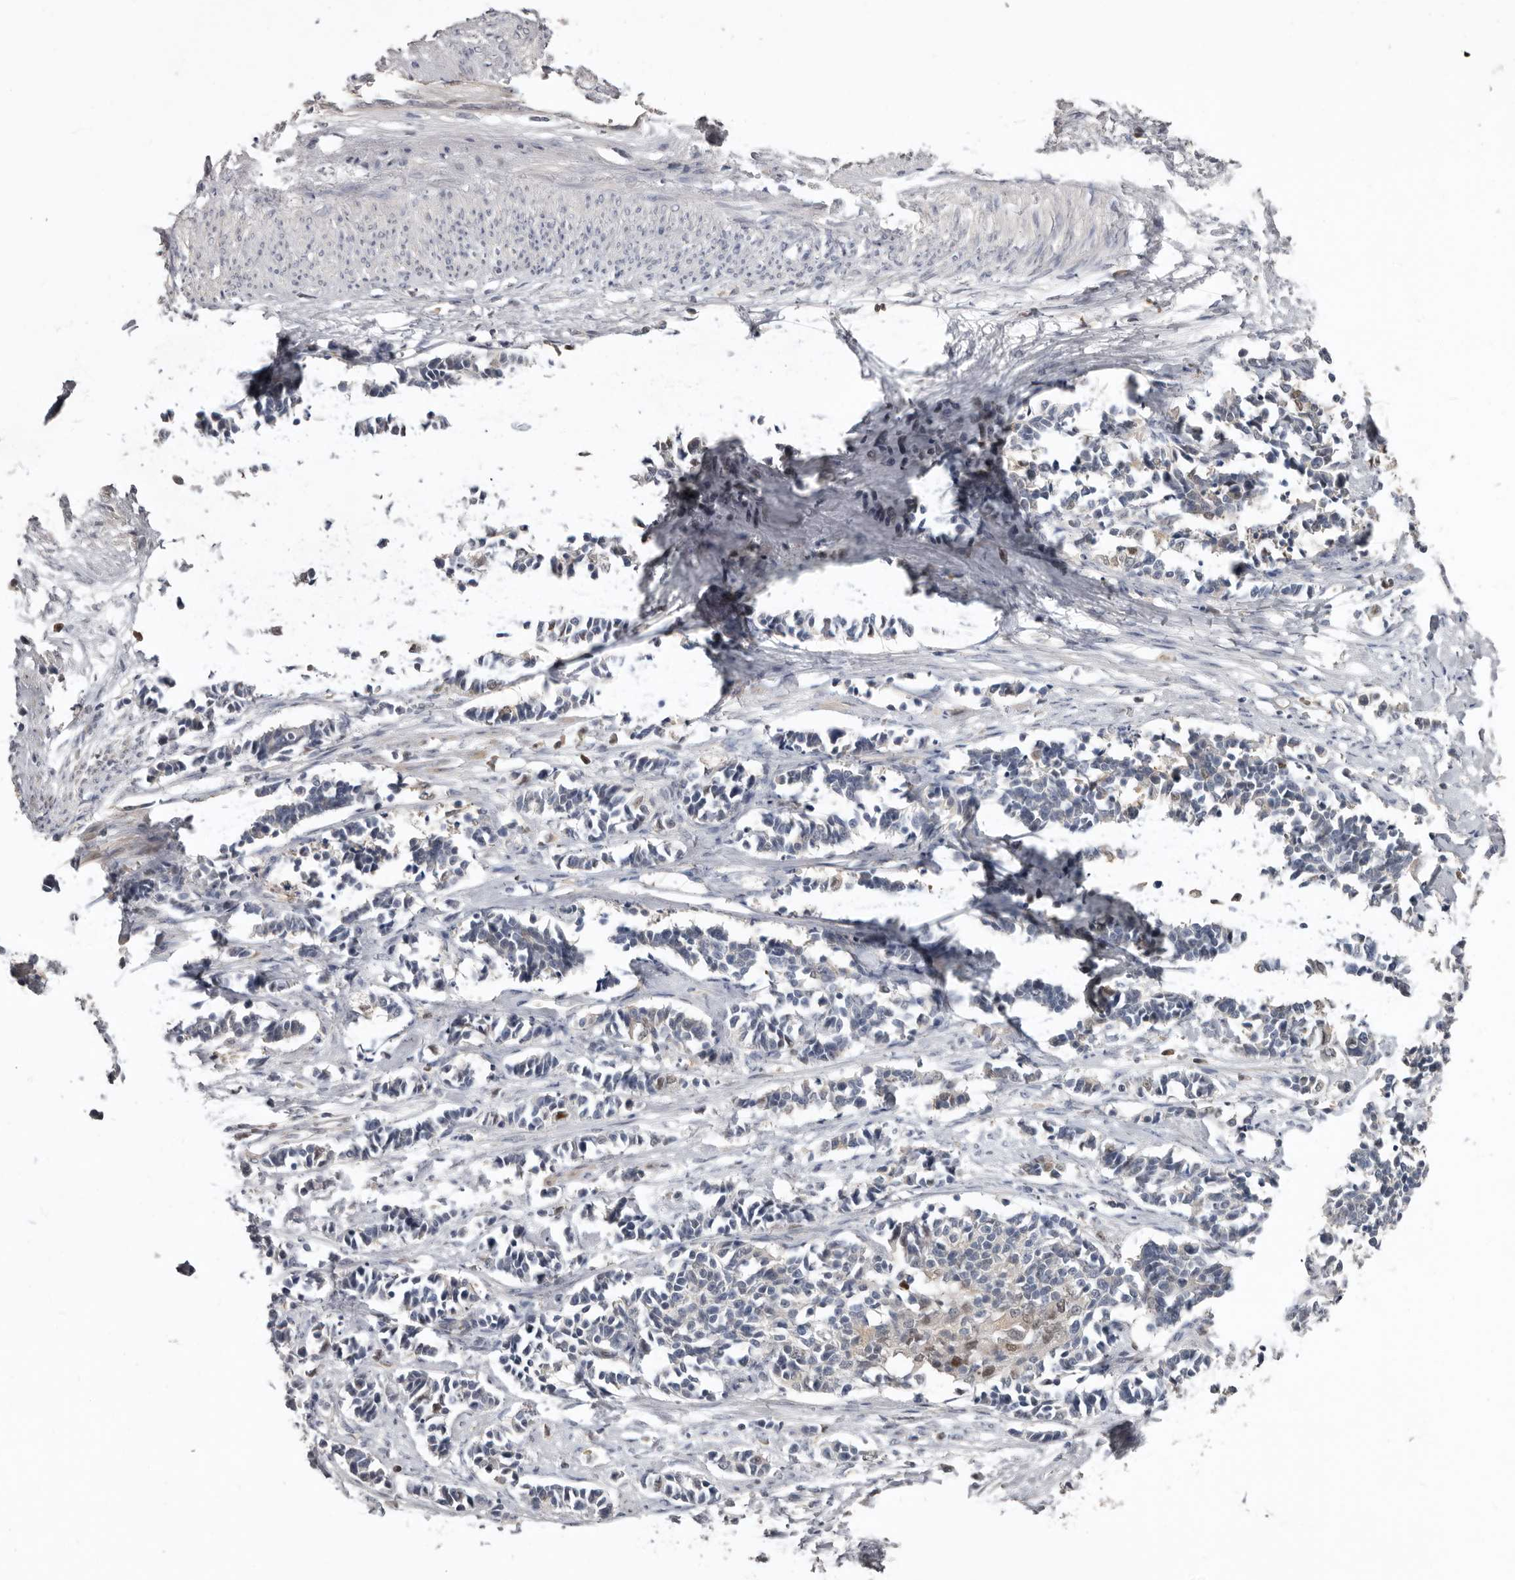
{"staining": {"intensity": "negative", "quantity": "none", "location": "none"}, "tissue": "cervical cancer", "cell_type": "Tumor cells", "image_type": "cancer", "snomed": [{"axis": "morphology", "description": "Normal tissue, NOS"}, {"axis": "morphology", "description": "Squamous cell carcinoma, NOS"}, {"axis": "topography", "description": "Cervix"}], "caption": "The image demonstrates no staining of tumor cells in cervical cancer. (DAB immunohistochemistry (IHC), high magnification).", "gene": "RBKS", "patient": {"sex": "female", "age": 35}}